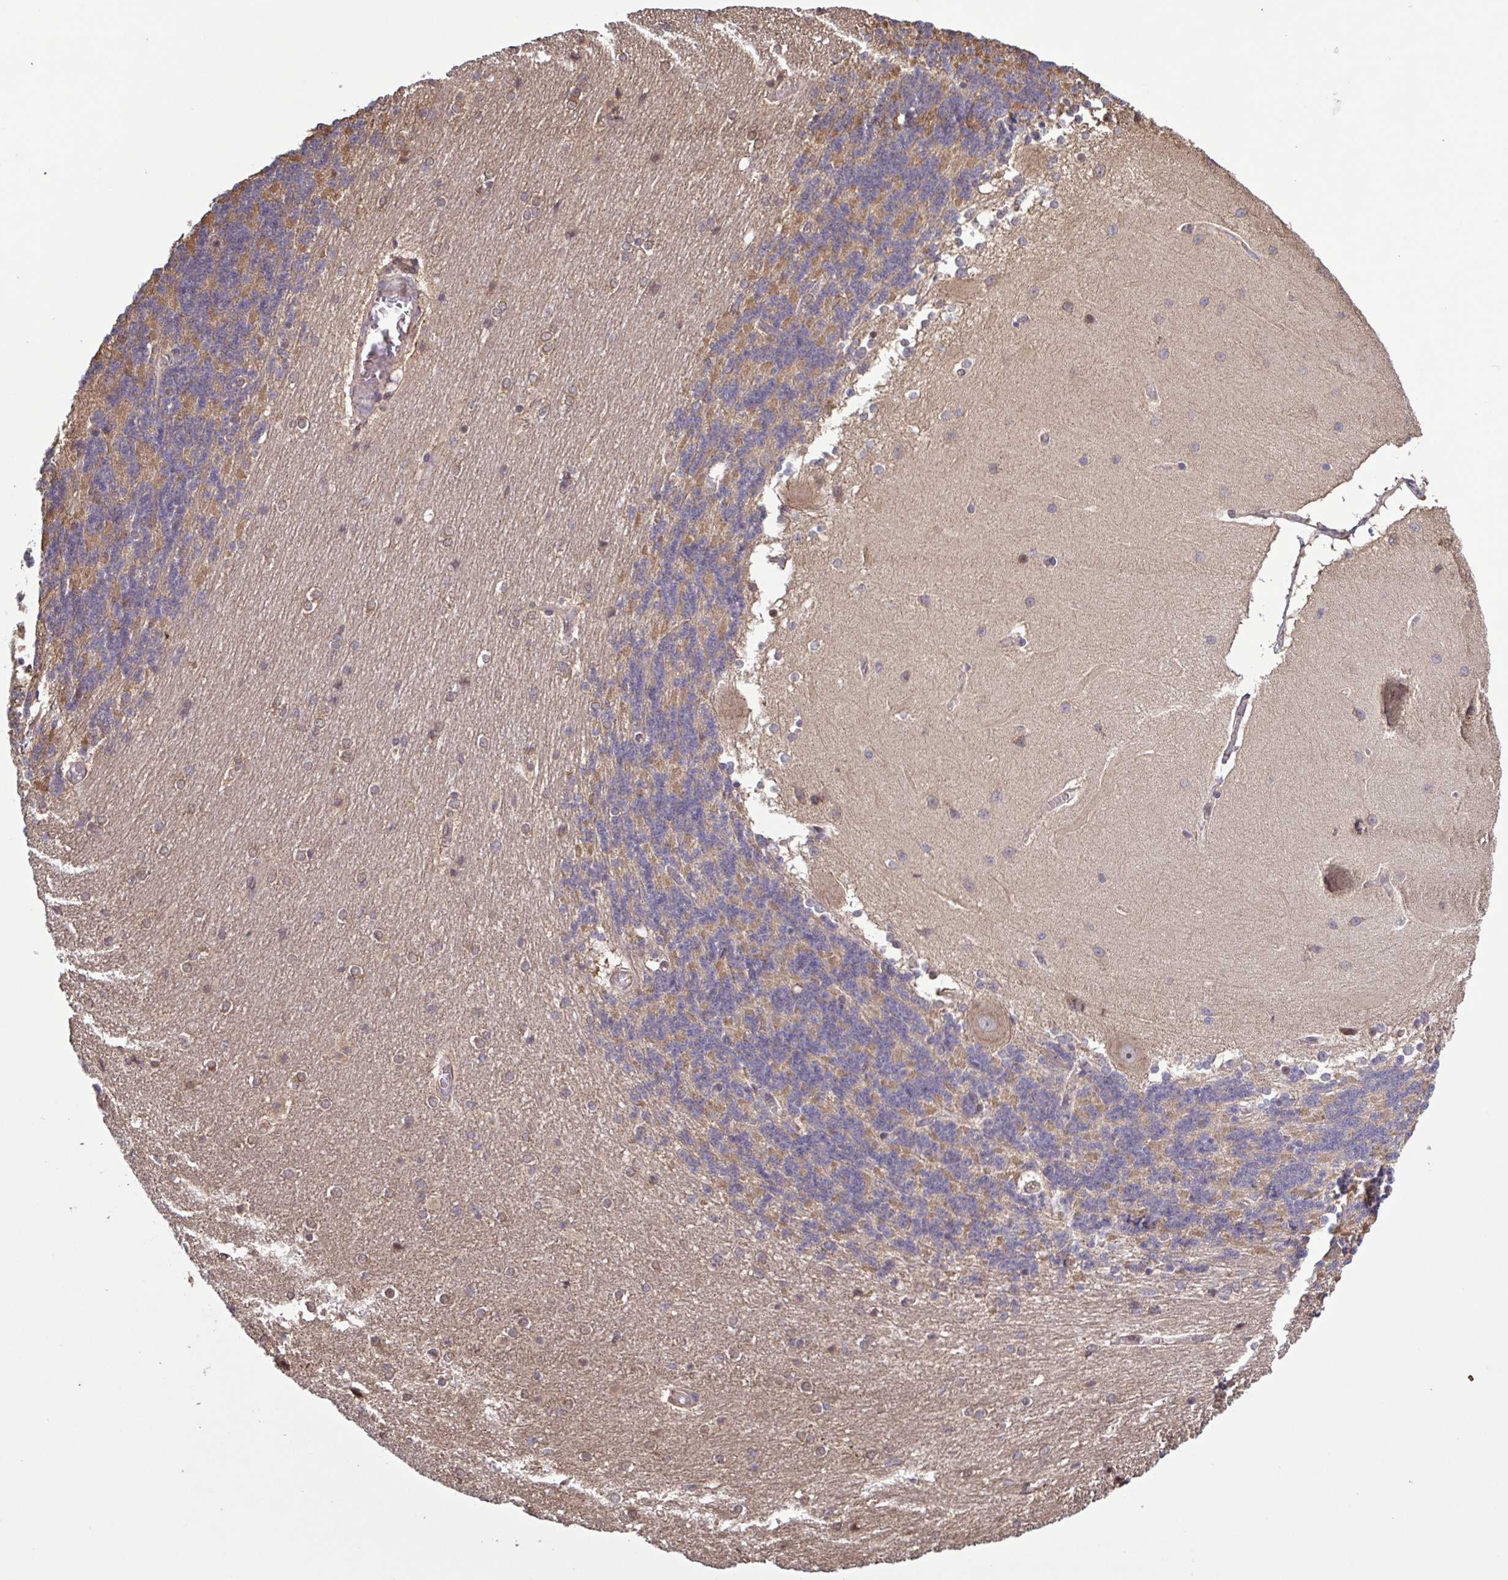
{"staining": {"intensity": "weak", "quantity": "<25%", "location": "cytoplasmic/membranous"}, "tissue": "cerebellum", "cell_type": "Cells in granular layer", "image_type": "normal", "snomed": [{"axis": "morphology", "description": "Normal tissue, NOS"}, {"axis": "topography", "description": "Cerebellum"}], "caption": "Immunohistochemistry micrograph of benign cerebellum: human cerebellum stained with DAB (3,3'-diaminobenzidine) exhibits no significant protein expression in cells in granular layer. (Stains: DAB (3,3'-diaminobenzidine) immunohistochemistry with hematoxylin counter stain, Microscopy: brightfield microscopy at high magnification).", "gene": "SEC63", "patient": {"sex": "female", "age": 54}}